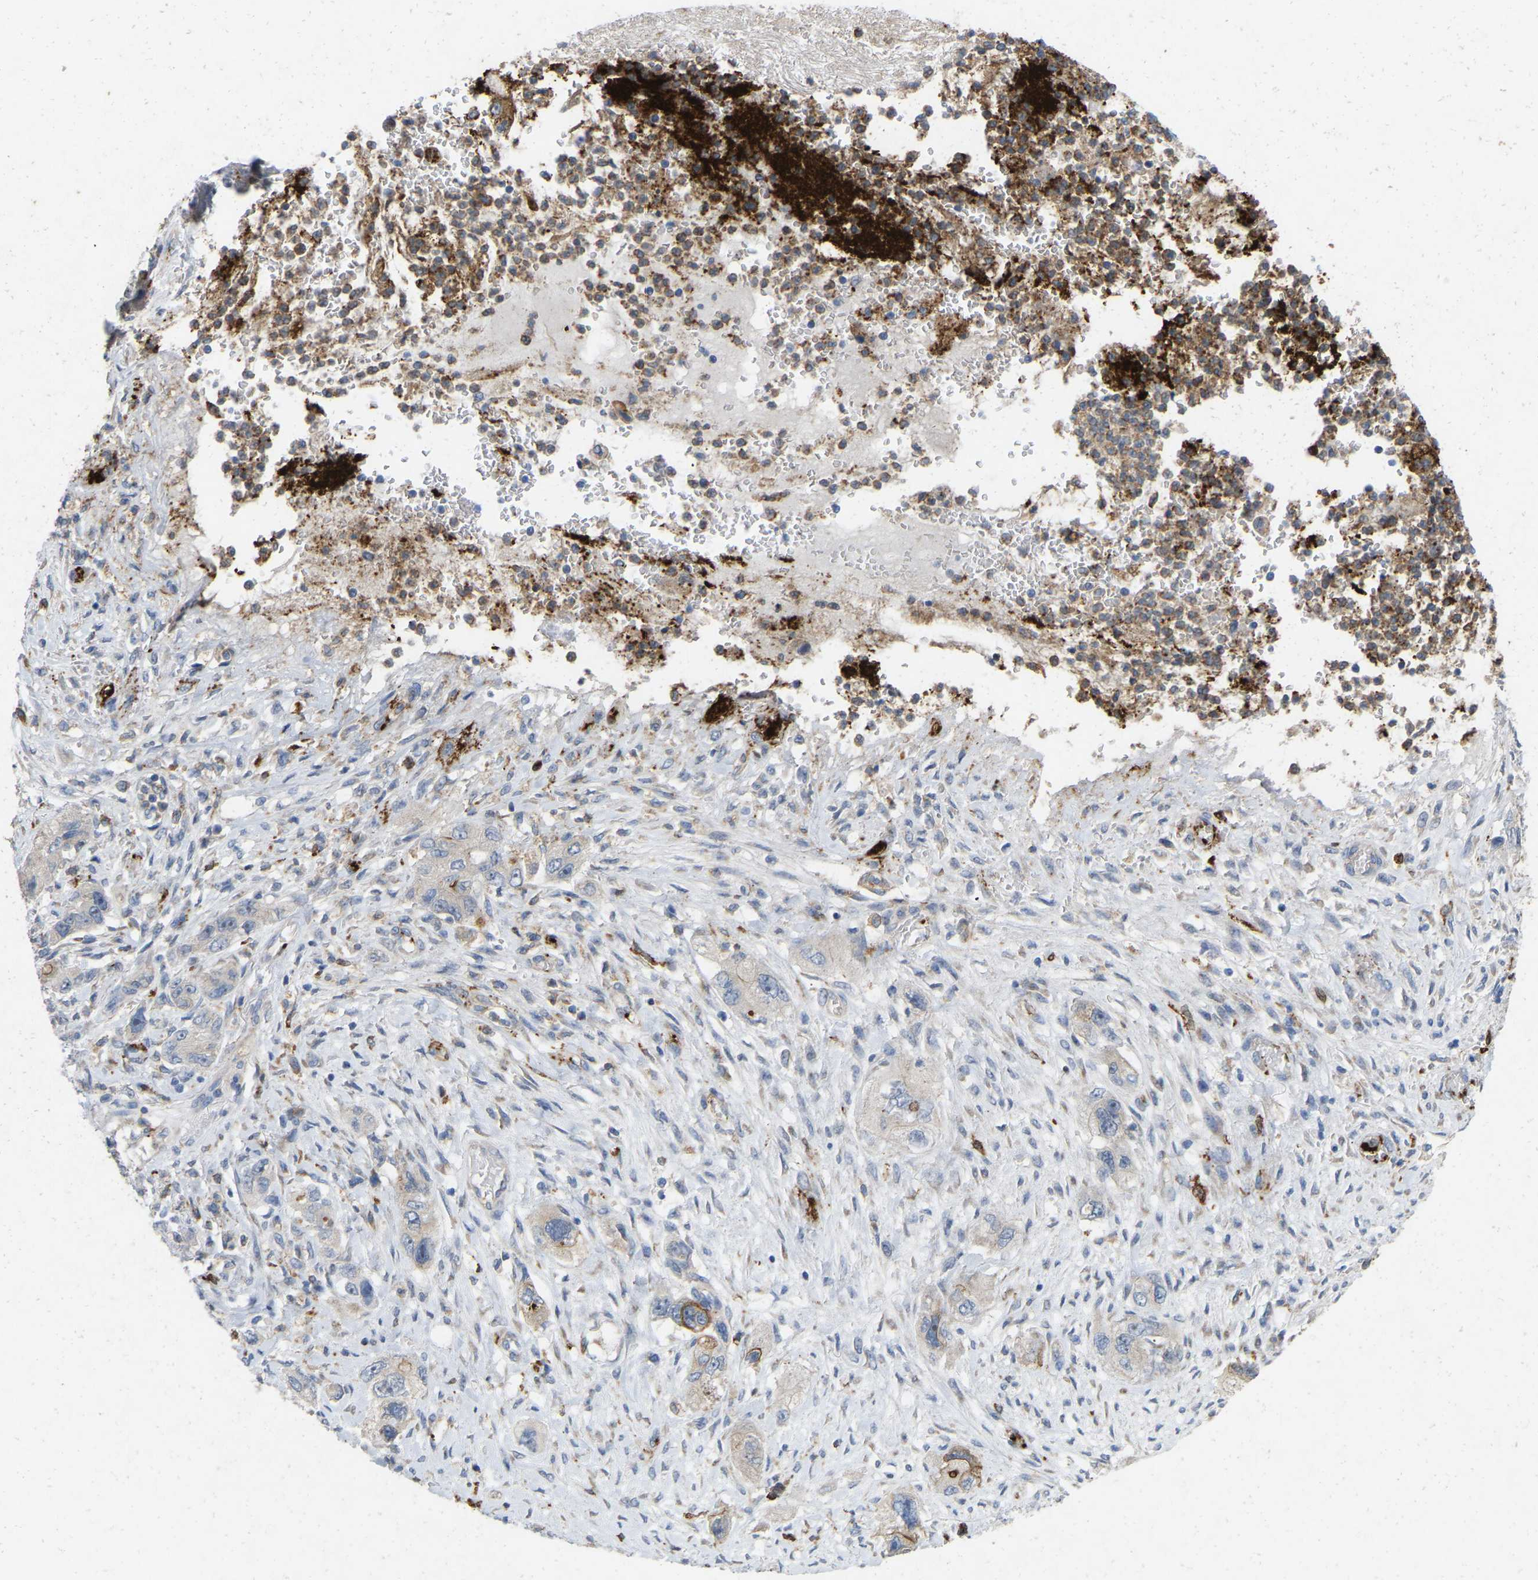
{"staining": {"intensity": "moderate", "quantity": "<25%", "location": "cytoplasmic/membranous"}, "tissue": "pancreatic cancer", "cell_type": "Tumor cells", "image_type": "cancer", "snomed": [{"axis": "morphology", "description": "Adenocarcinoma, NOS"}, {"axis": "topography", "description": "Pancreas"}], "caption": "The image displays a brown stain indicating the presence of a protein in the cytoplasmic/membranous of tumor cells in pancreatic adenocarcinoma. The staining was performed using DAB (3,3'-diaminobenzidine), with brown indicating positive protein expression. Nuclei are stained blue with hematoxylin.", "gene": "RHEB", "patient": {"sex": "female", "age": 73}}